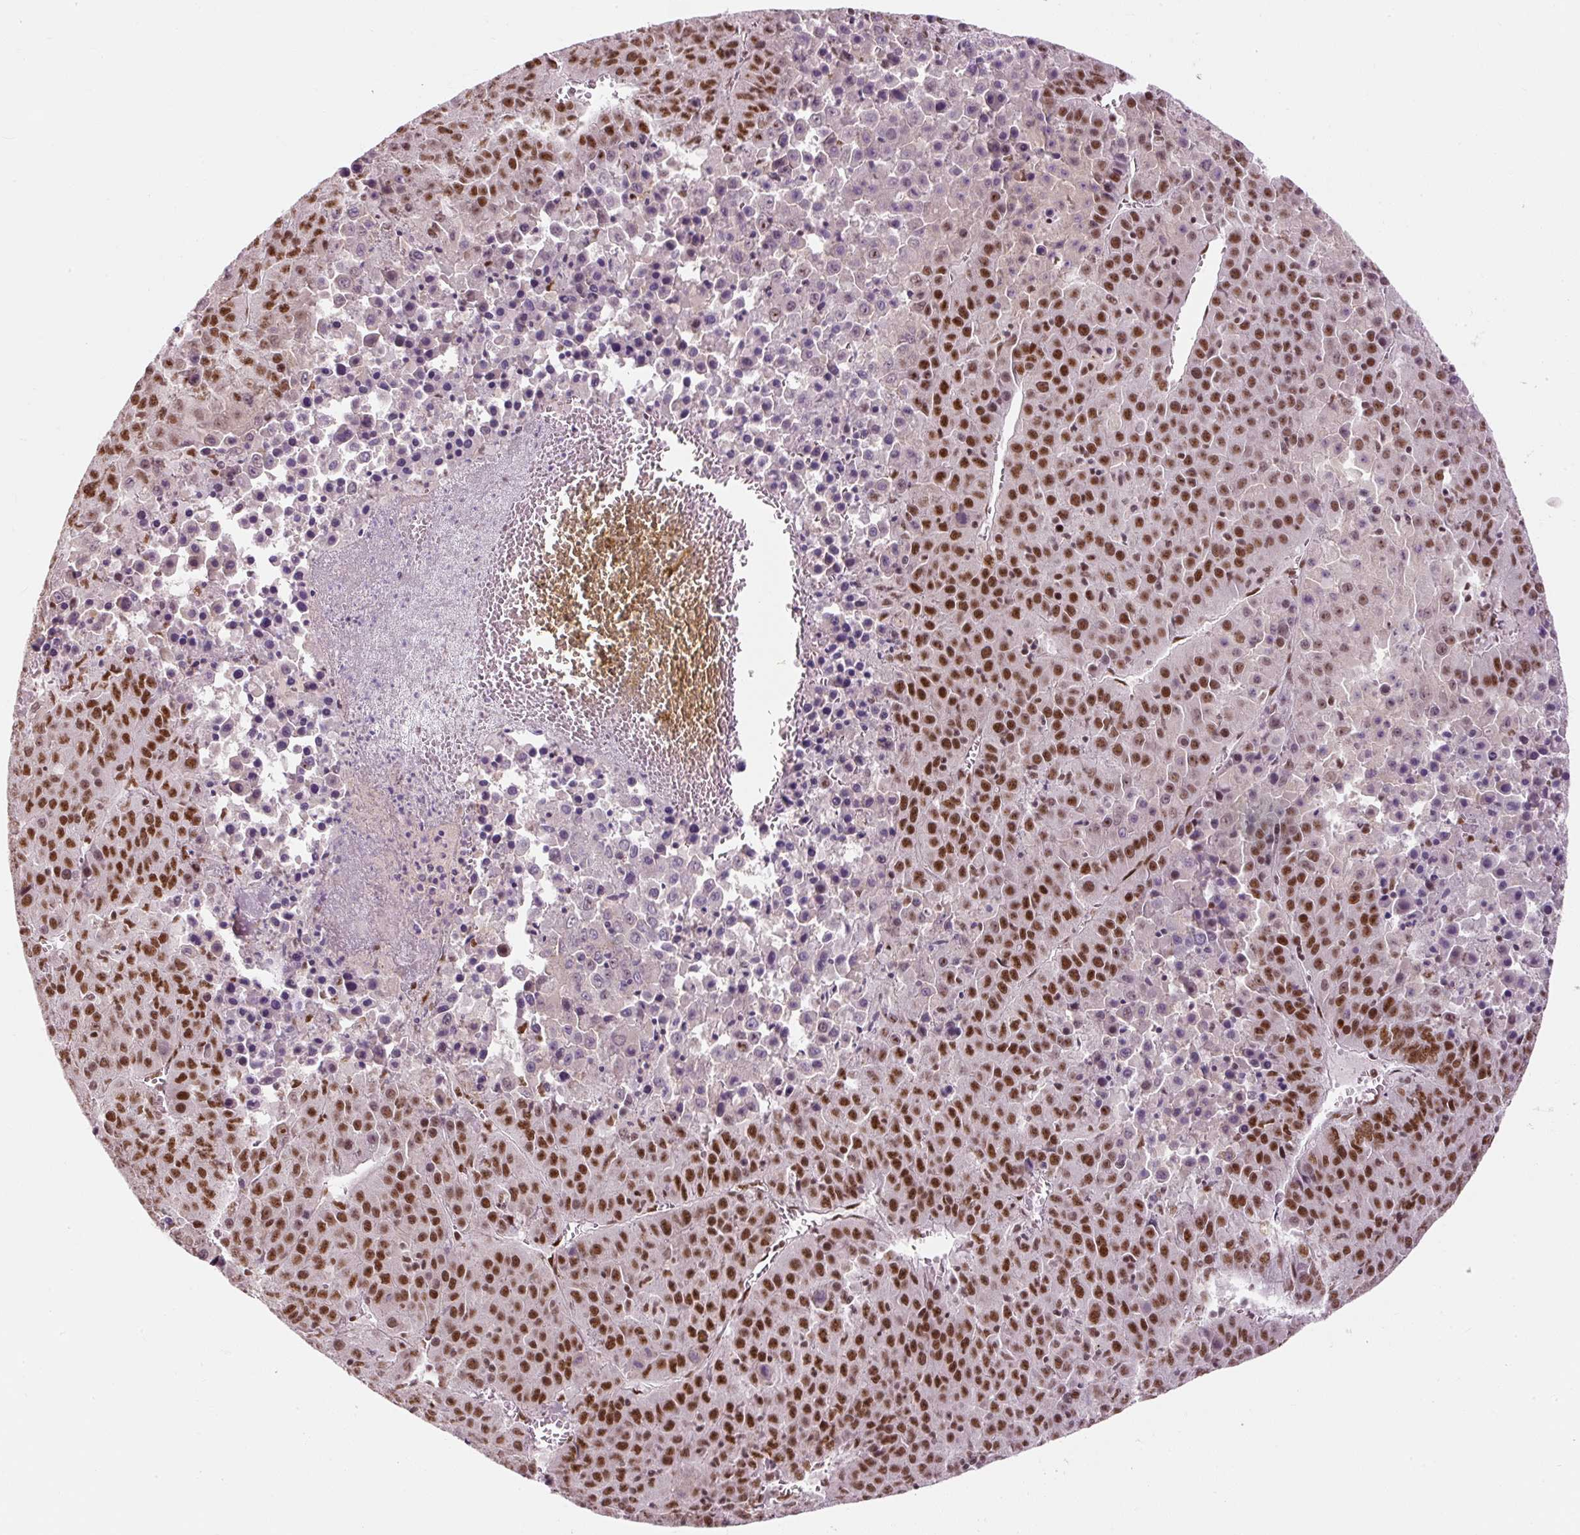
{"staining": {"intensity": "strong", "quantity": ">75%", "location": "nuclear"}, "tissue": "liver cancer", "cell_type": "Tumor cells", "image_type": "cancer", "snomed": [{"axis": "morphology", "description": "Carcinoma, Hepatocellular, NOS"}, {"axis": "topography", "description": "Liver"}], "caption": "Immunohistochemical staining of liver cancer shows high levels of strong nuclear expression in about >75% of tumor cells.", "gene": "U2AF2", "patient": {"sex": "female", "age": 53}}